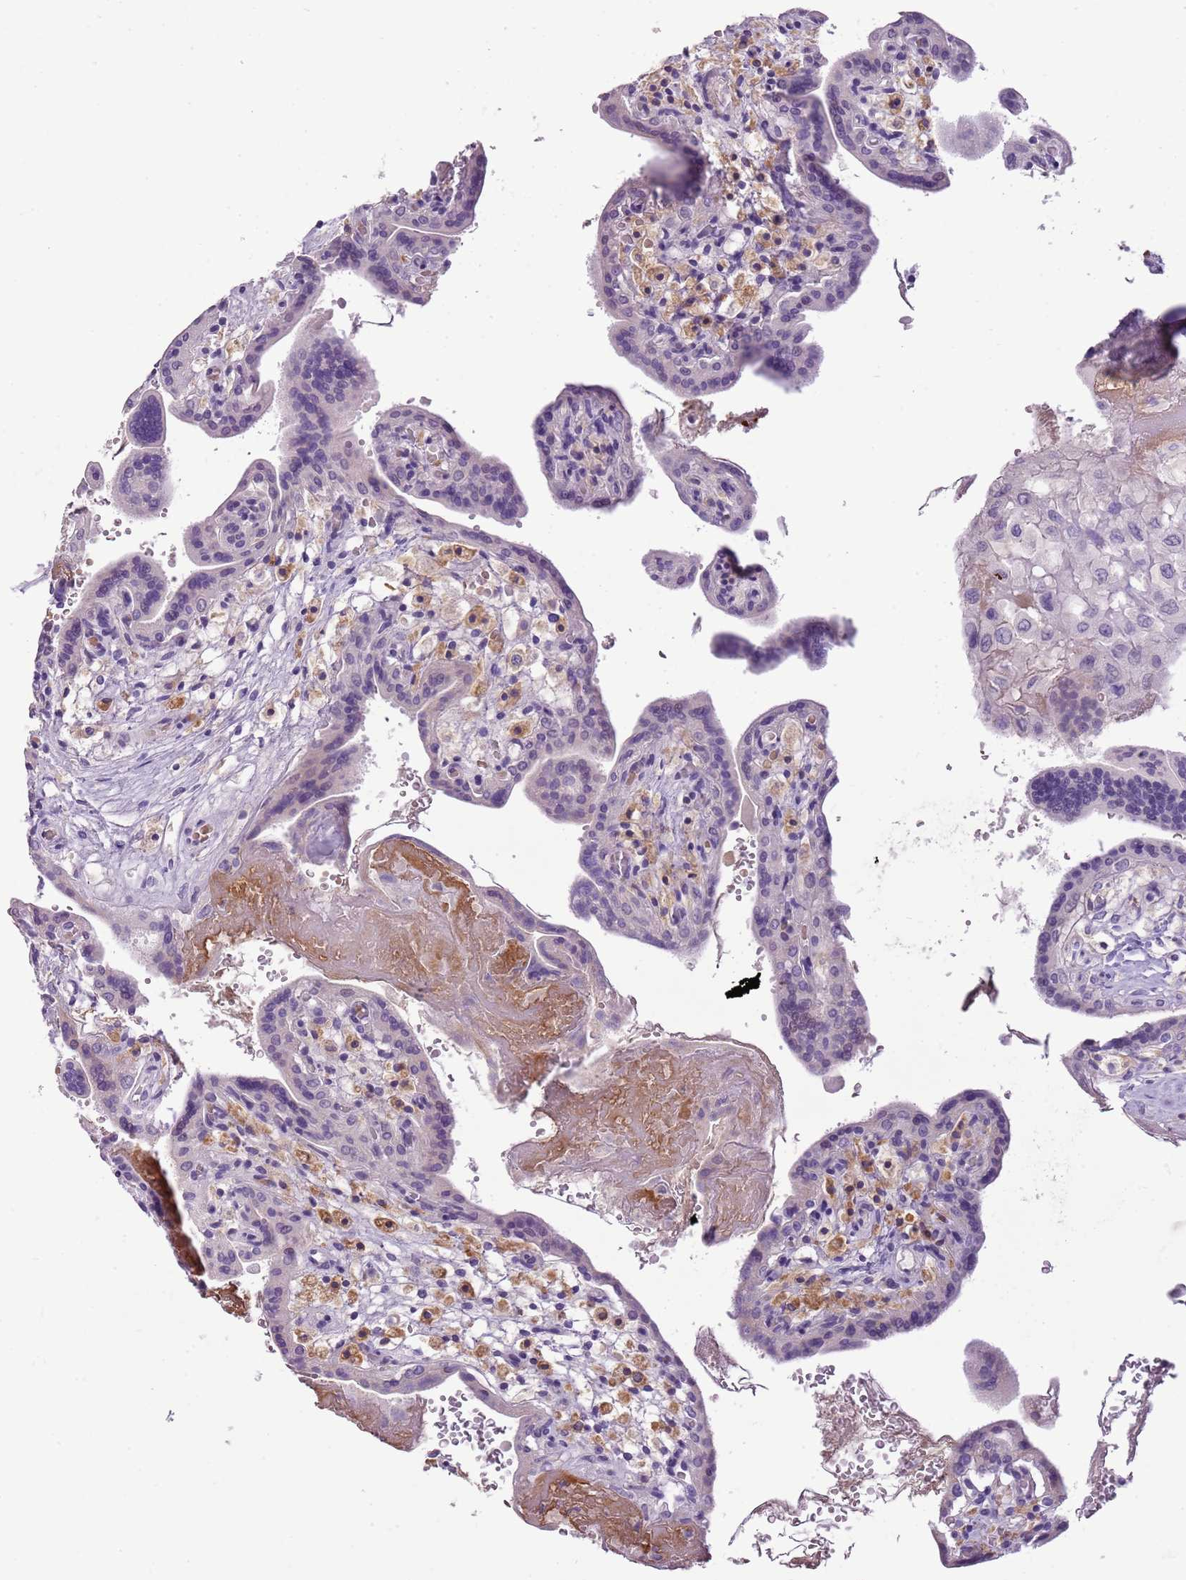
{"staining": {"intensity": "negative", "quantity": "none", "location": "none"}, "tissue": "placenta", "cell_type": "Trophoblastic cells", "image_type": "normal", "snomed": [{"axis": "morphology", "description": "Normal tissue, NOS"}, {"axis": "topography", "description": "Placenta"}], "caption": "Trophoblastic cells are negative for protein expression in benign human placenta.", "gene": "SCAMP5", "patient": {"sex": "female", "age": 37}}